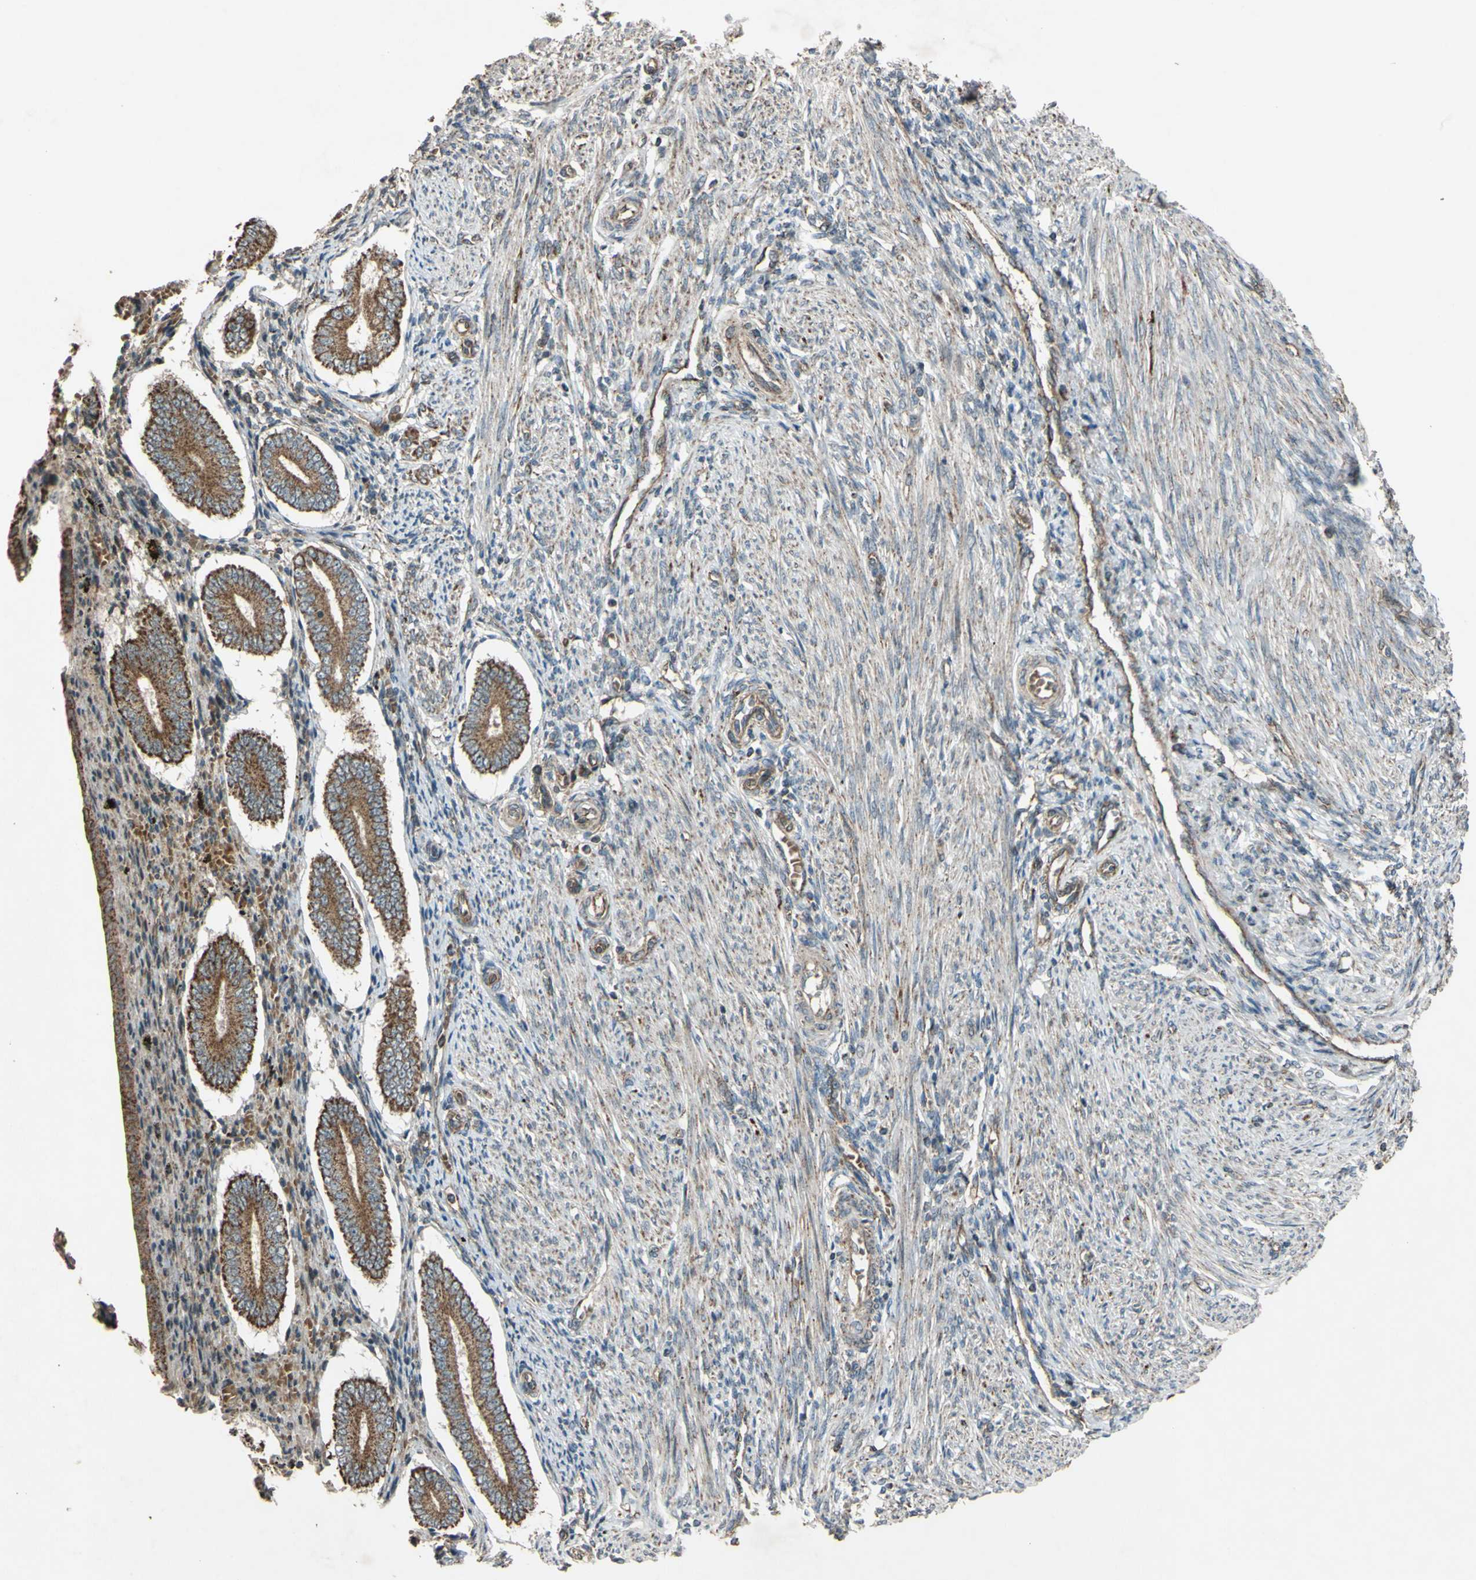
{"staining": {"intensity": "moderate", "quantity": "25%-75%", "location": "cytoplasmic/membranous"}, "tissue": "endometrium", "cell_type": "Cells in endometrial stroma", "image_type": "normal", "snomed": [{"axis": "morphology", "description": "Normal tissue, NOS"}, {"axis": "topography", "description": "Endometrium"}], "caption": "Immunohistochemical staining of normal human endometrium reveals medium levels of moderate cytoplasmic/membranous staining in about 25%-75% of cells in endometrial stroma. The staining is performed using DAB brown chromogen to label protein expression. The nuclei are counter-stained blue using hematoxylin.", "gene": "ACOT8", "patient": {"sex": "female", "age": 42}}